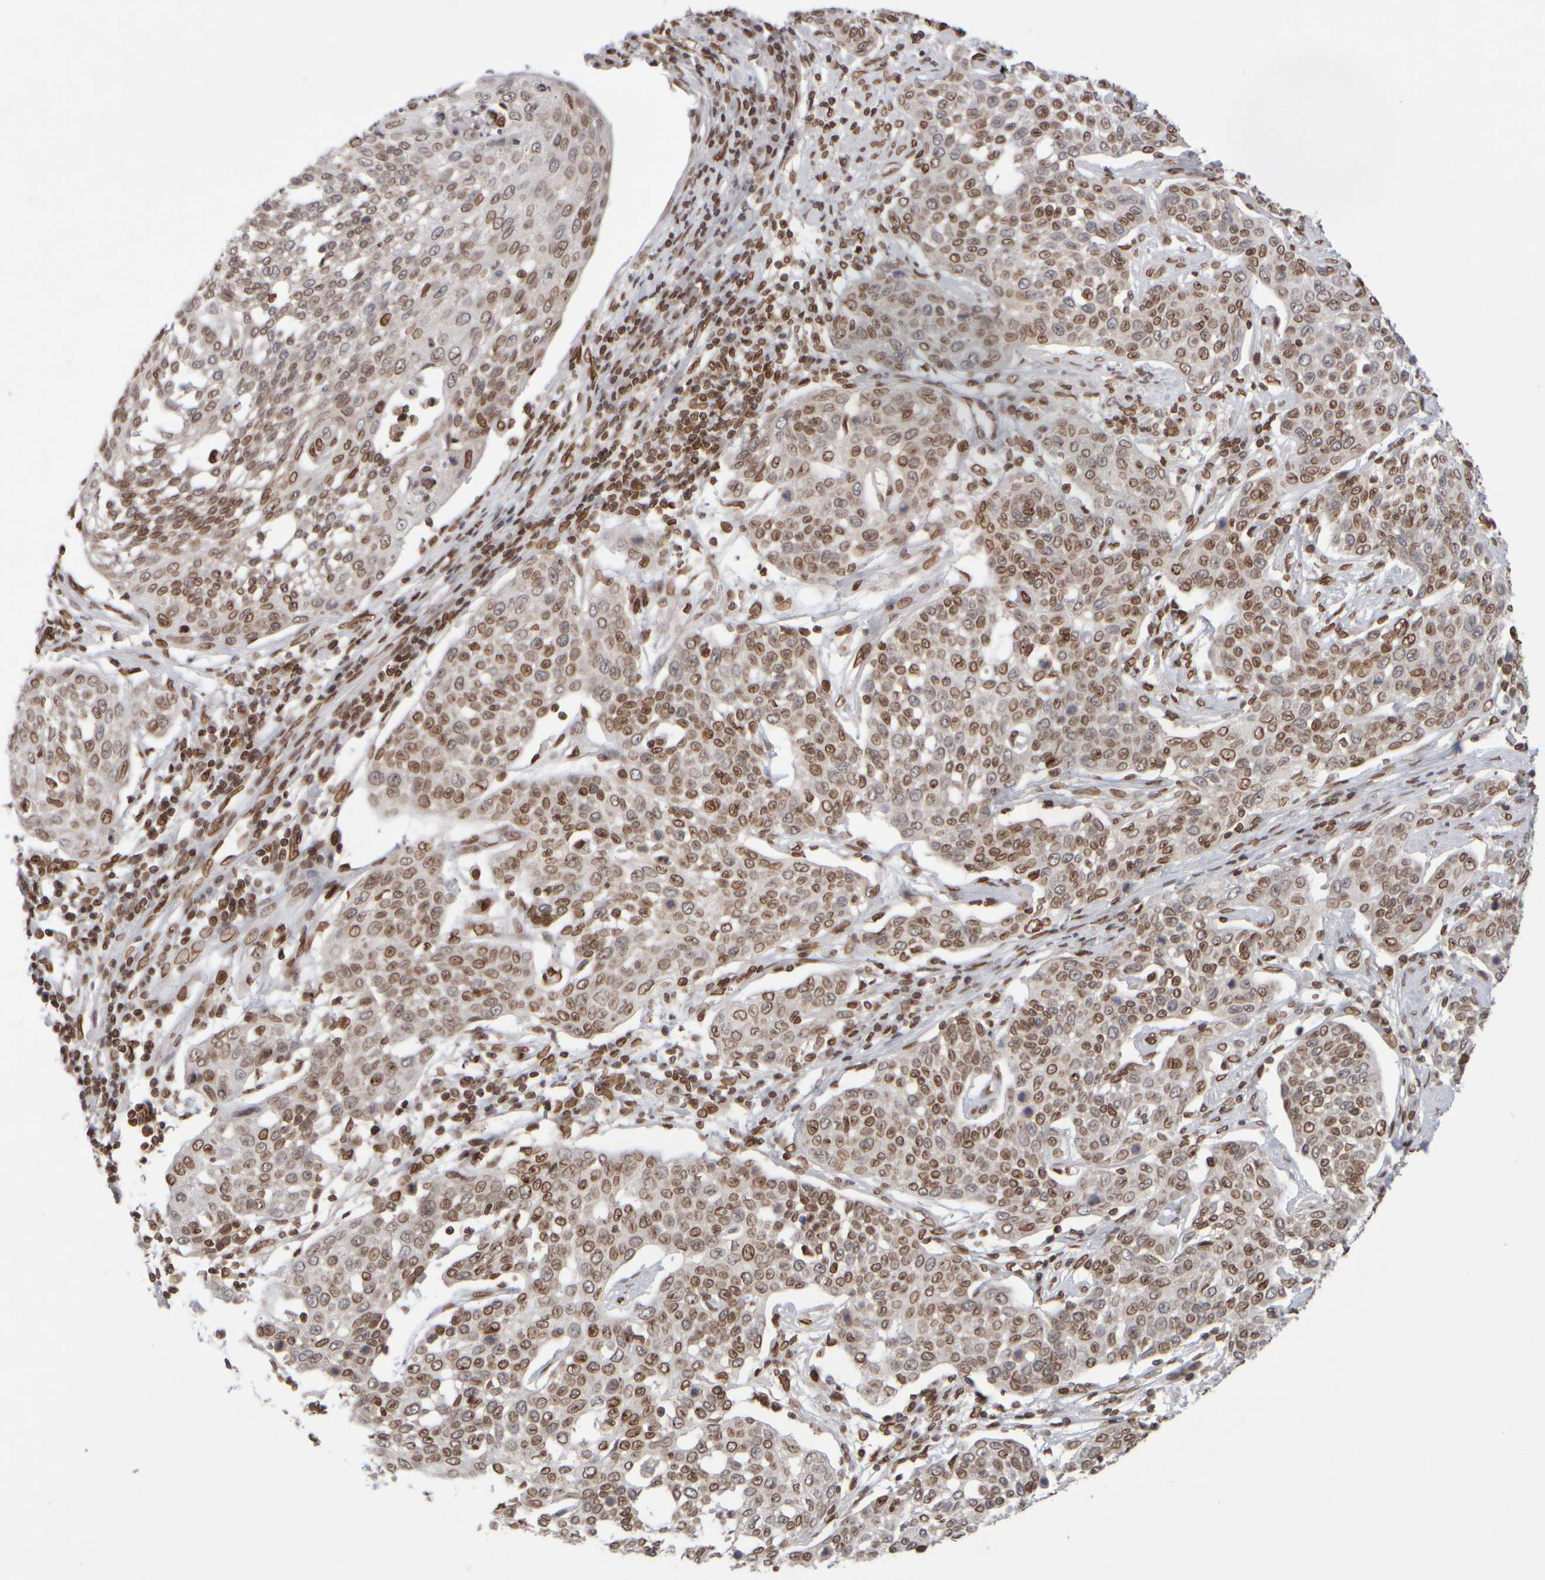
{"staining": {"intensity": "moderate", "quantity": ">75%", "location": "cytoplasmic/membranous,nuclear"}, "tissue": "cervical cancer", "cell_type": "Tumor cells", "image_type": "cancer", "snomed": [{"axis": "morphology", "description": "Squamous cell carcinoma, NOS"}, {"axis": "topography", "description": "Cervix"}], "caption": "Immunohistochemistry (IHC) staining of cervical cancer, which shows medium levels of moderate cytoplasmic/membranous and nuclear expression in about >75% of tumor cells indicating moderate cytoplasmic/membranous and nuclear protein staining. The staining was performed using DAB (brown) for protein detection and nuclei were counterstained in hematoxylin (blue).", "gene": "ZC3HC1", "patient": {"sex": "female", "age": 34}}